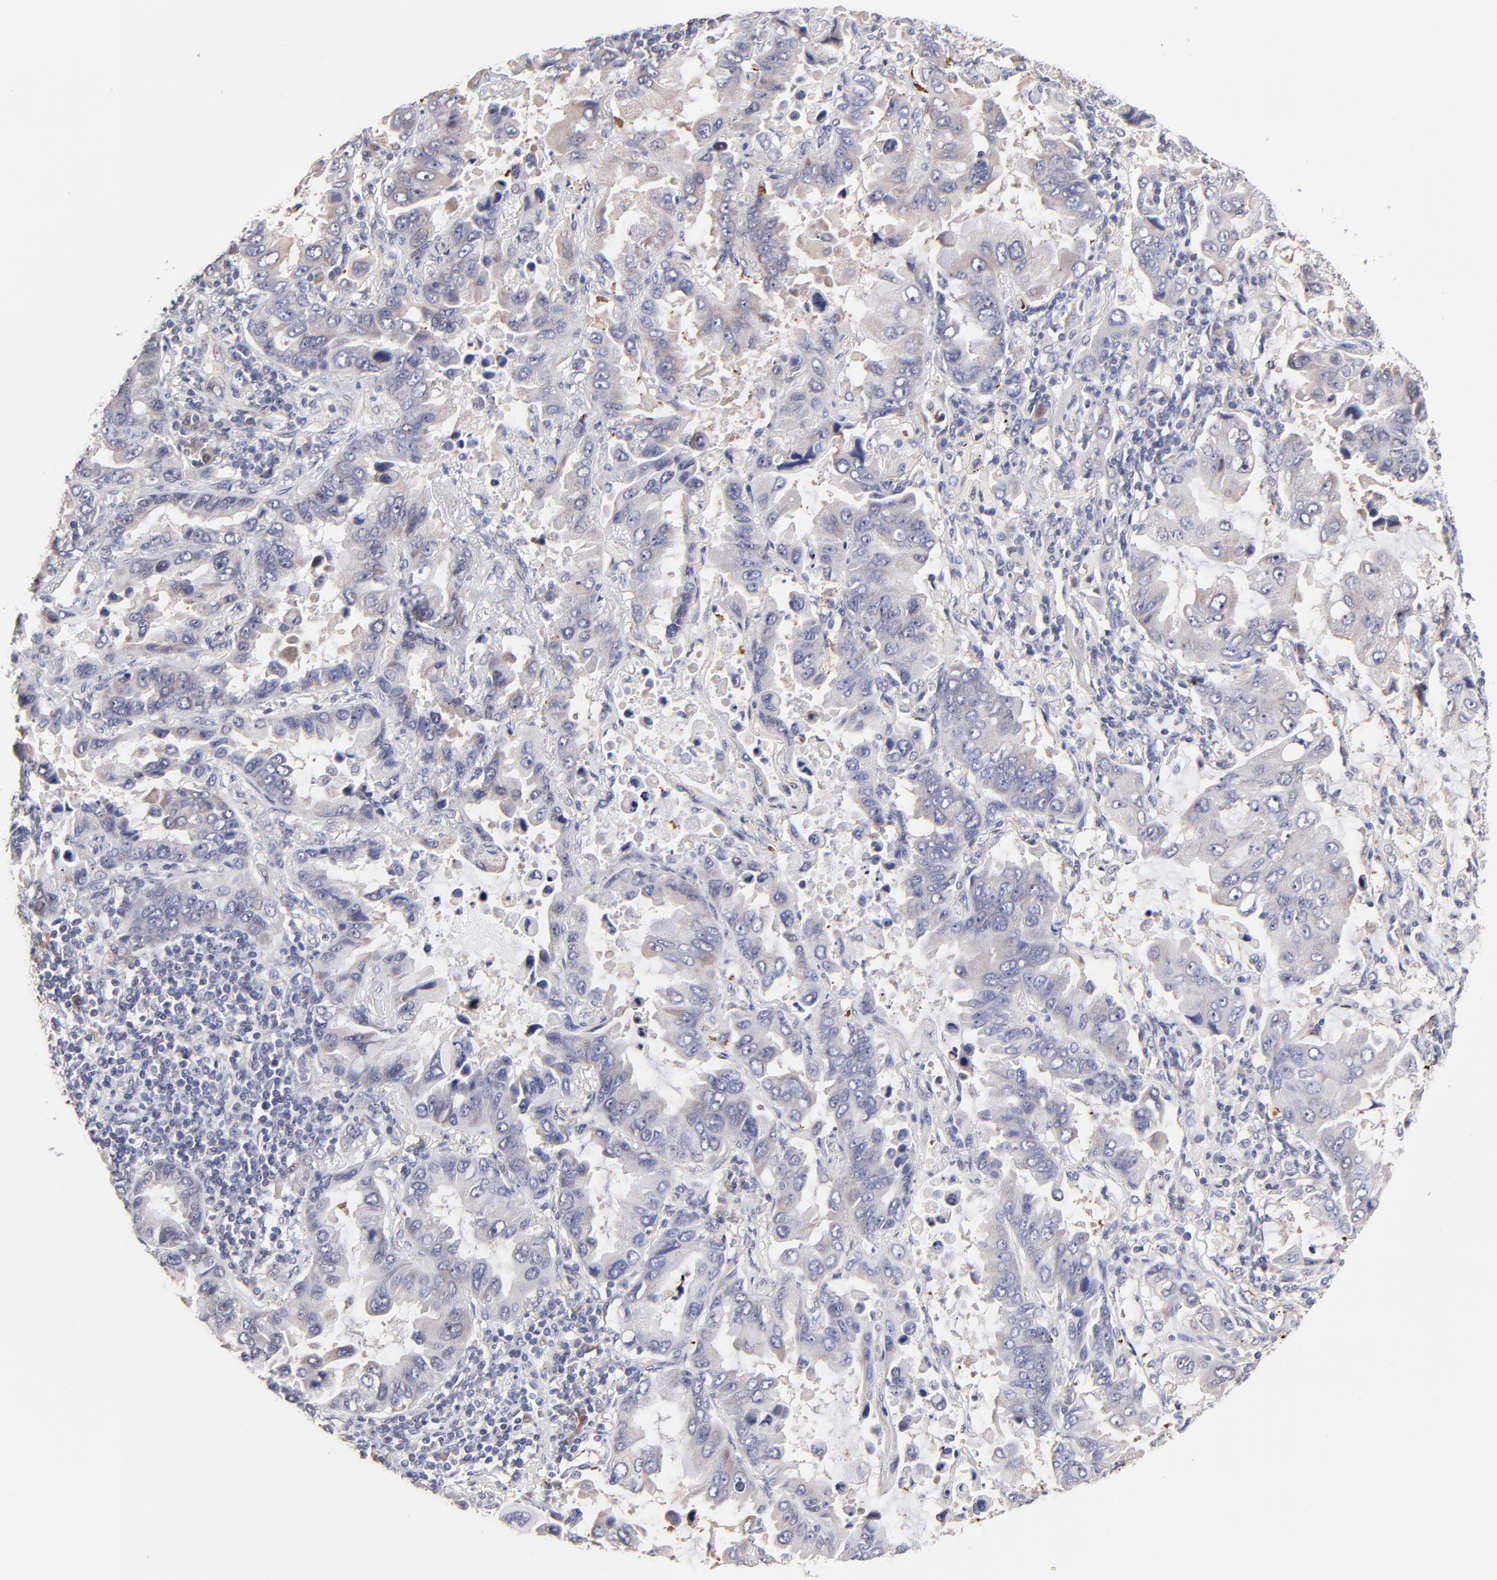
{"staining": {"intensity": "weak", "quantity": "<25%", "location": "cytoplasmic/membranous"}, "tissue": "lung cancer", "cell_type": "Tumor cells", "image_type": "cancer", "snomed": [{"axis": "morphology", "description": "Adenocarcinoma, NOS"}, {"axis": "topography", "description": "Lung"}], "caption": "Tumor cells show no significant expression in lung cancer (adenocarcinoma). (Brightfield microscopy of DAB (3,3'-diaminobenzidine) immunohistochemistry (IHC) at high magnification).", "gene": "ZNF10", "patient": {"sex": "male", "age": 64}}